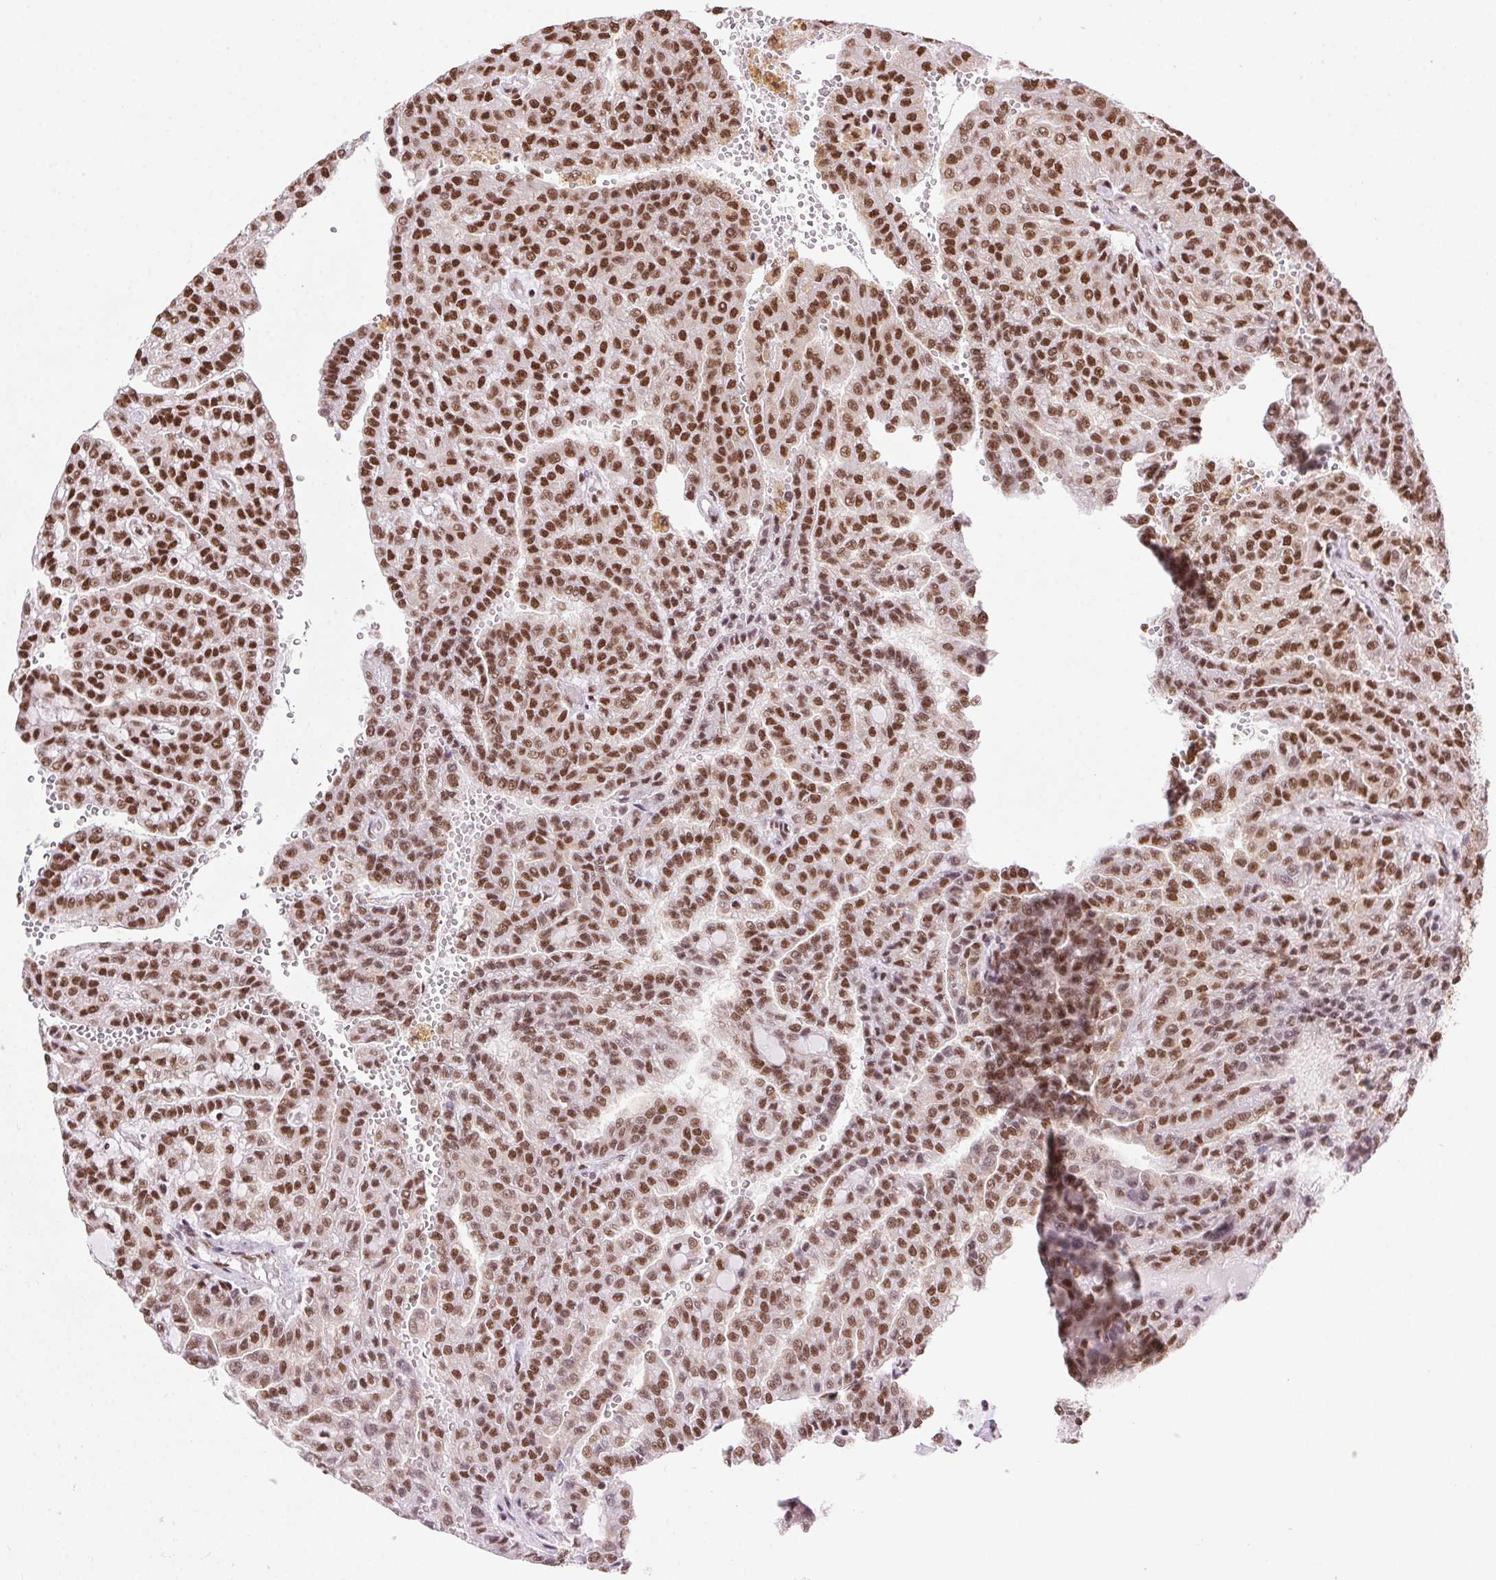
{"staining": {"intensity": "strong", "quantity": ">75%", "location": "nuclear"}, "tissue": "renal cancer", "cell_type": "Tumor cells", "image_type": "cancer", "snomed": [{"axis": "morphology", "description": "Adenocarcinoma, NOS"}, {"axis": "topography", "description": "Kidney"}], "caption": "Immunohistochemistry (IHC) of human renal cancer (adenocarcinoma) displays high levels of strong nuclear positivity in approximately >75% of tumor cells.", "gene": "ZNF207", "patient": {"sex": "male", "age": 63}}